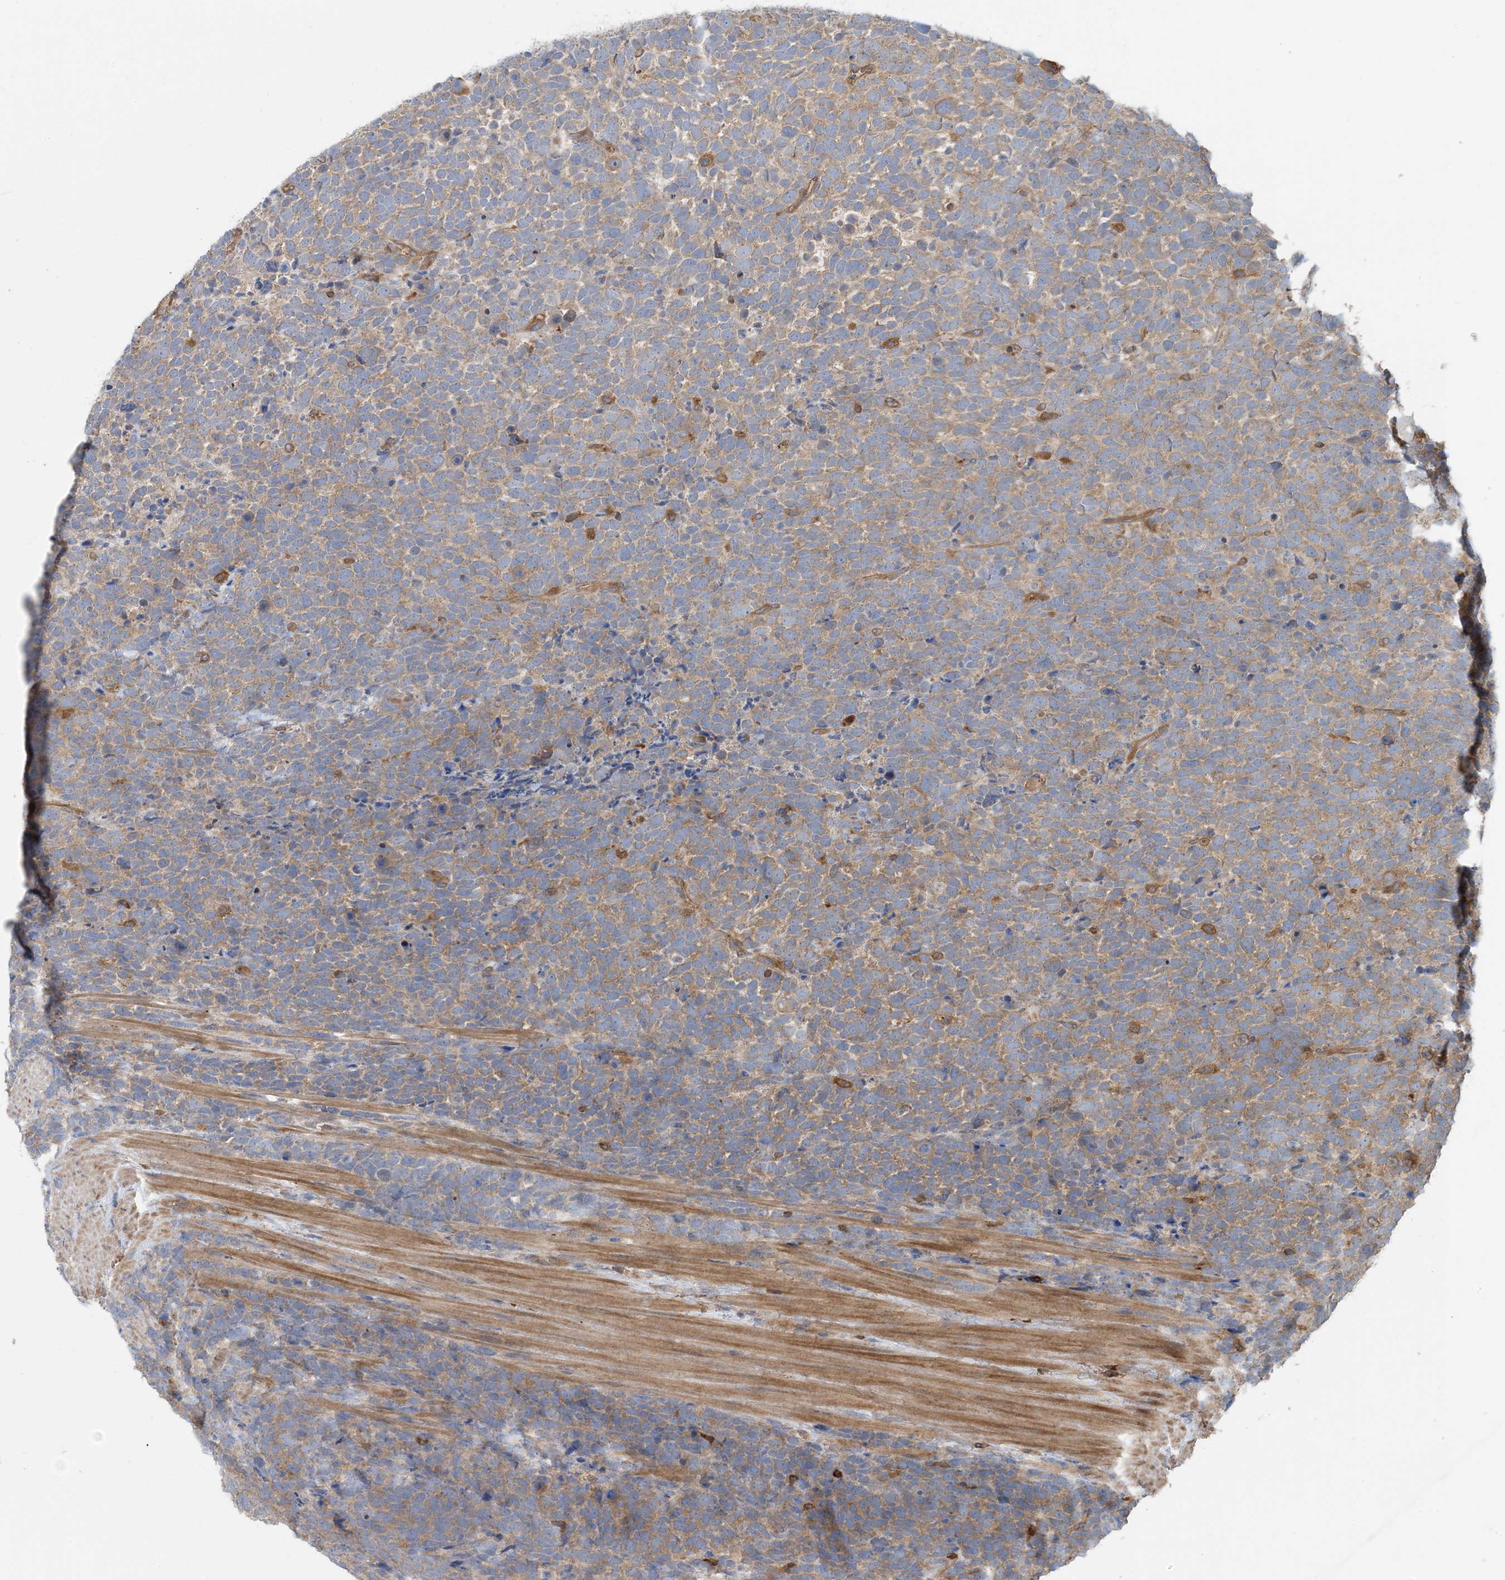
{"staining": {"intensity": "weak", "quantity": ">75%", "location": "cytoplasmic/membranous"}, "tissue": "urothelial cancer", "cell_type": "Tumor cells", "image_type": "cancer", "snomed": [{"axis": "morphology", "description": "Urothelial carcinoma, High grade"}, {"axis": "topography", "description": "Urinary bladder"}], "caption": "The immunohistochemical stain shows weak cytoplasmic/membranous staining in tumor cells of urothelial cancer tissue. Immunohistochemistry (ihc) stains the protein of interest in brown and the nuclei are stained blue.", "gene": "SFMBT2", "patient": {"sex": "female", "age": 82}}